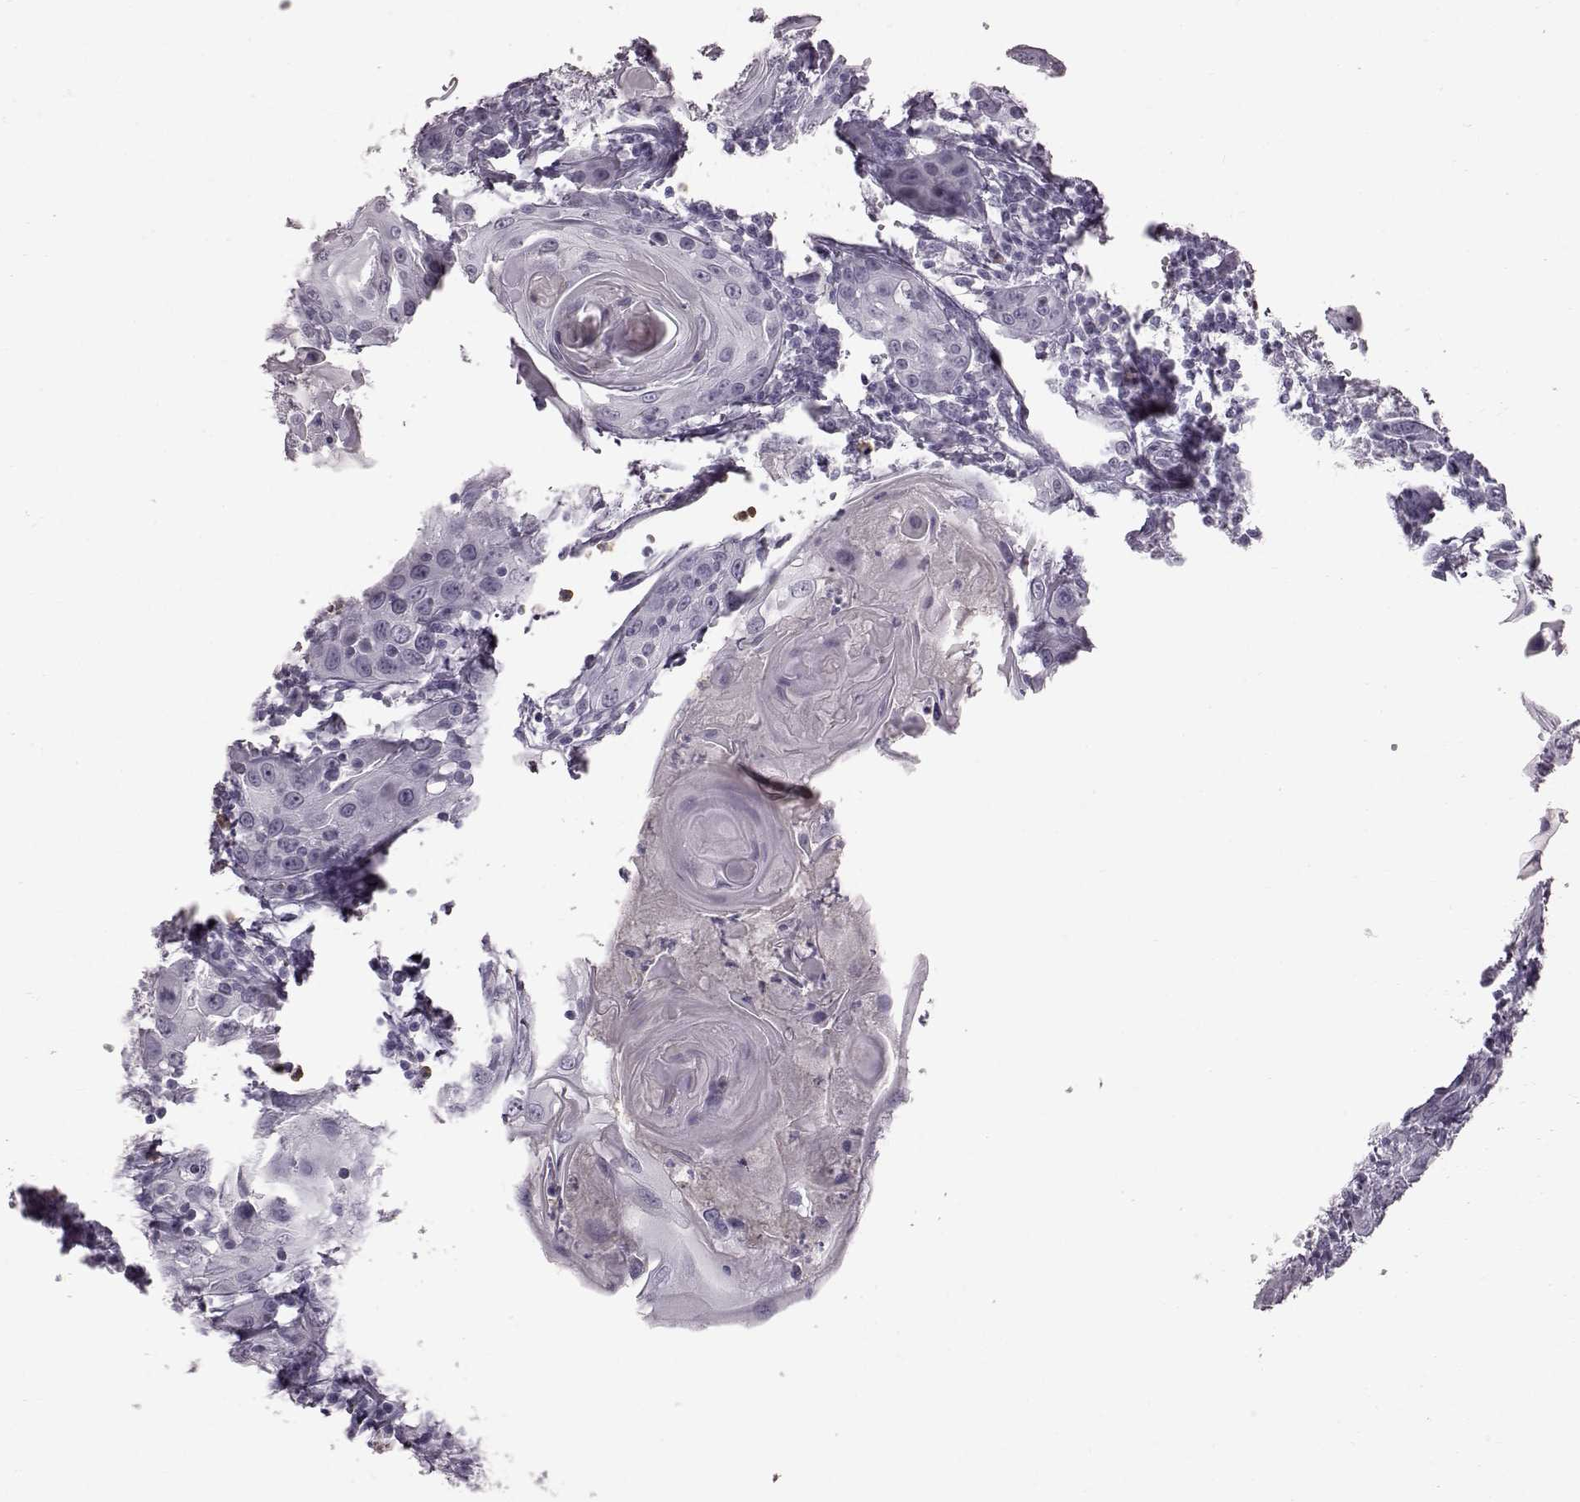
{"staining": {"intensity": "negative", "quantity": "none", "location": "none"}, "tissue": "head and neck cancer", "cell_type": "Tumor cells", "image_type": "cancer", "snomed": [{"axis": "morphology", "description": "Squamous cell carcinoma, NOS"}, {"axis": "topography", "description": "Head-Neck"}], "caption": "Tumor cells show no significant protein positivity in squamous cell carcinoma (head and neck). (Brightfield microscopy of DAB (3,3'-diaminobenzidine) immunohistochemistry (IHC) at high magnification).", "gene": "FUT4", "patient": {"sex": "female", "age": 80}}